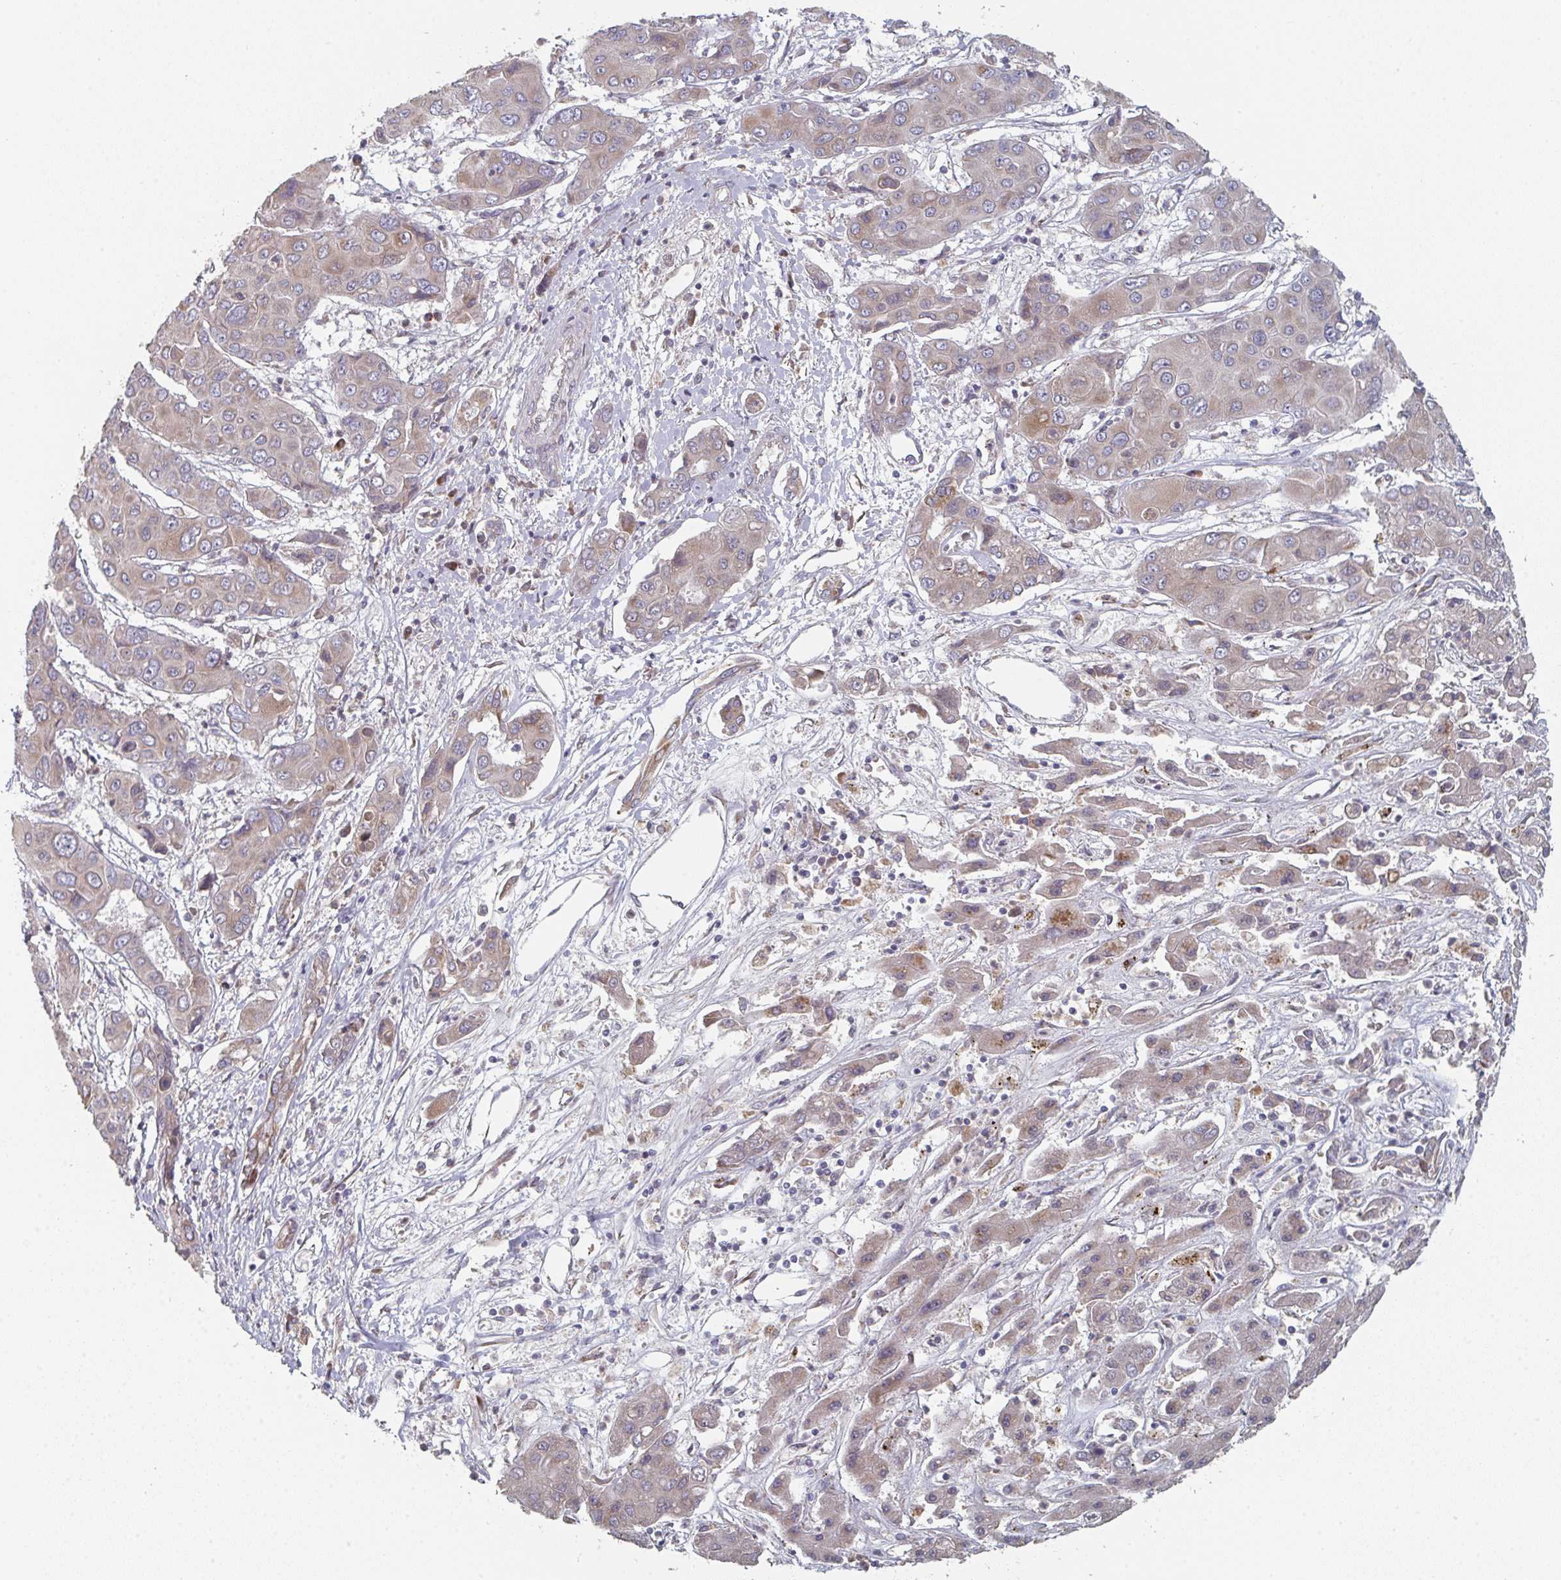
{"staining": {"intensity": "weak", "quantity": "<25%", "location": "cytoplasmic/membranous"}, "tissue": "liver cancer", "cell_type": "Tumor cells", "image_type": "cancer", "snomed": [{"axis": "morphology", "description": "Cholangiocarcinoma"}, {"axis": "topography", "description": "Liver"}], "caption": "Tumor cells are negative for protein expression in human liver cancer.", "gene": "ELOVL1", "patient": {"sex": "male", "age": 67}}